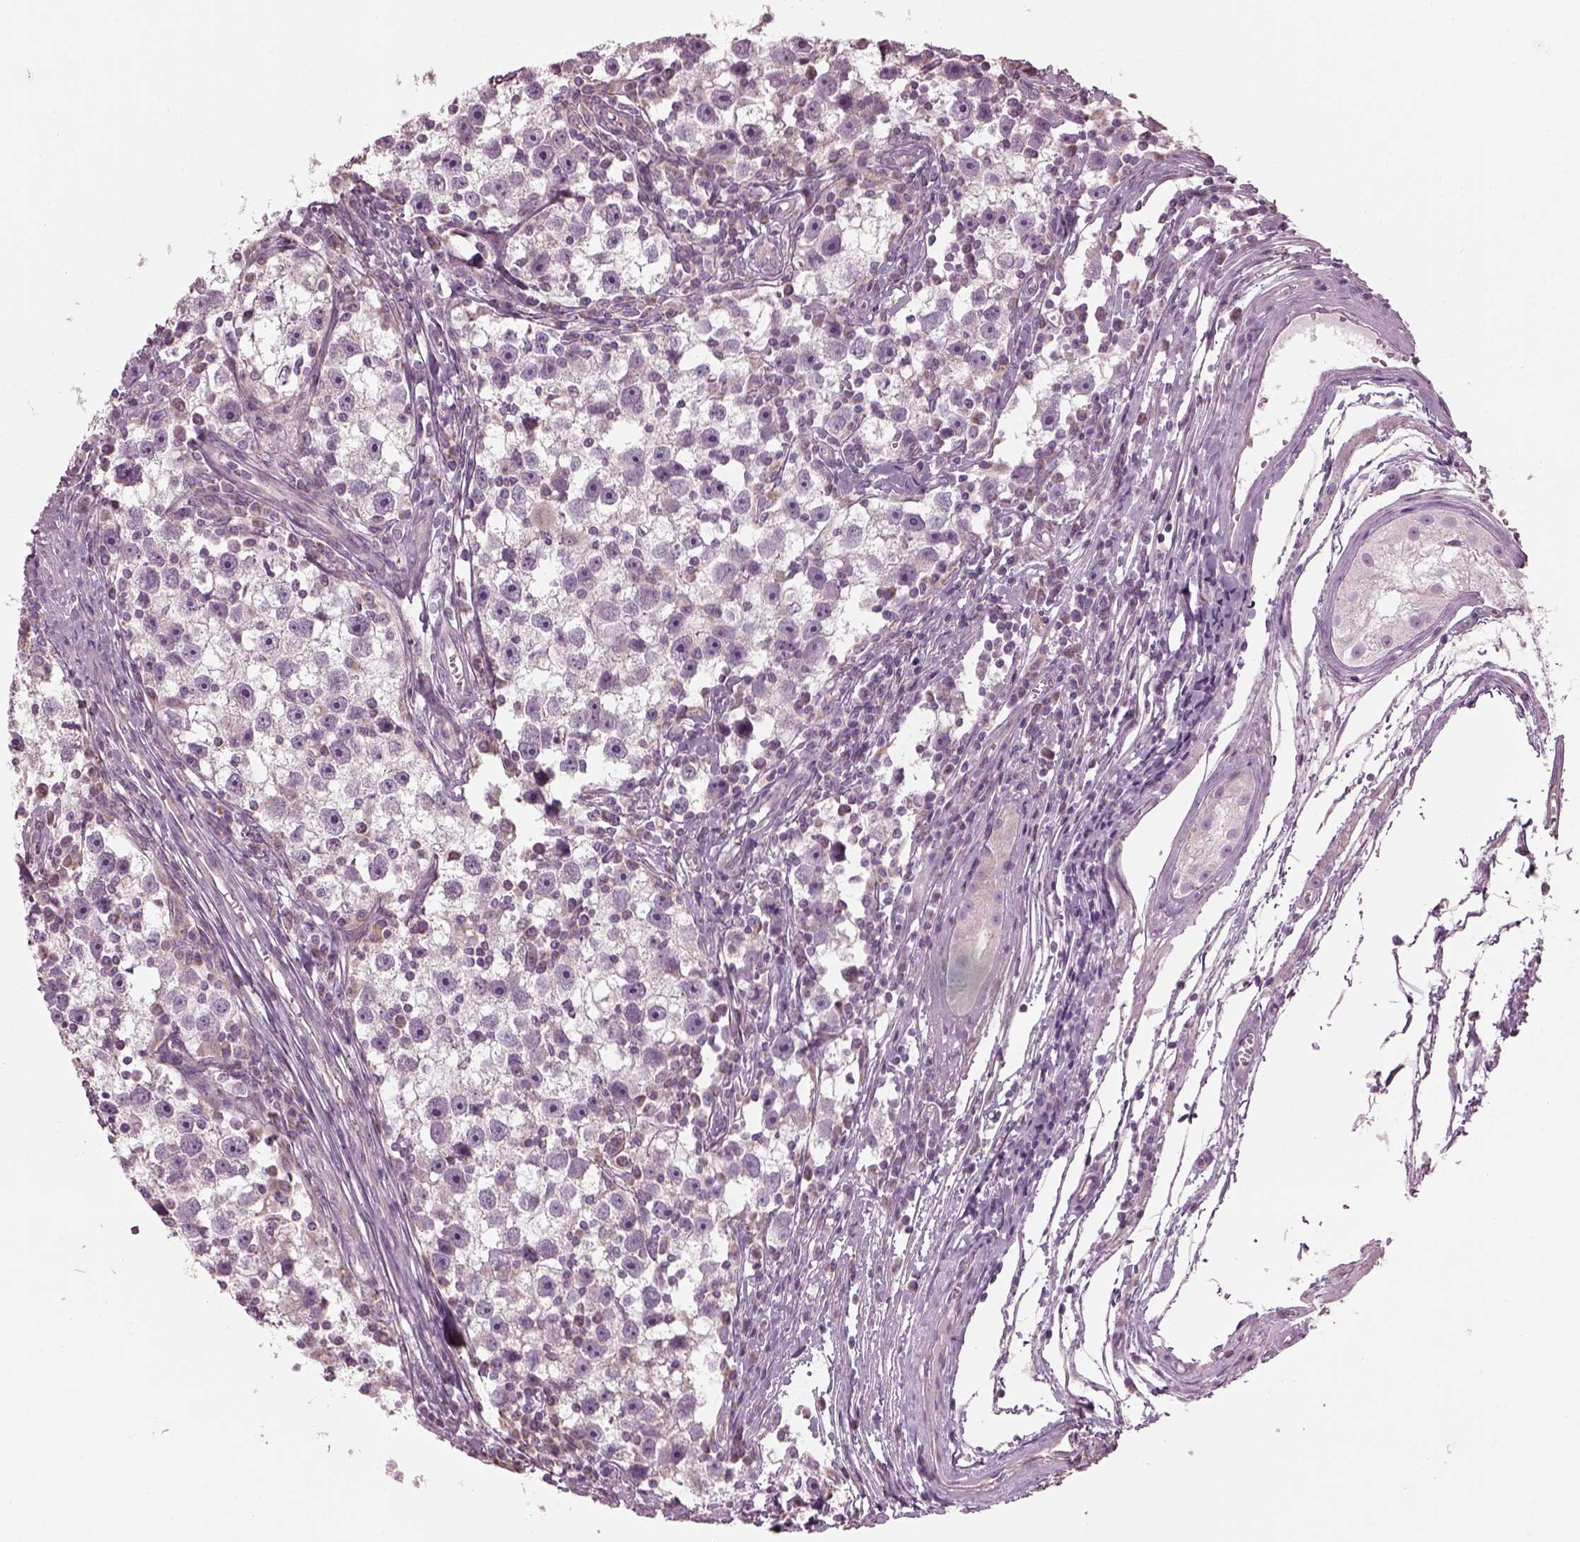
{"staining": {"intensity": "negative", "quantity": "none", "location": "none"}, "tissue": "testis cancer", "cell_type": "Tumor cells", "image_type": "cancer", "snomed": [{"axis": "morphology", "description": "Seminoma, NOS"}, {"axis": "topography", "description": "Testis"}], "caption": "The photomicrograph reveals no significant expression in tumor cells of testis cancer (seminoma). (Brightfield microscopy of DAB immunohistochemistry (IHC) at high magnification).", "gene": "SPATA7", "patient": {"sex": "male", "age": 30}}